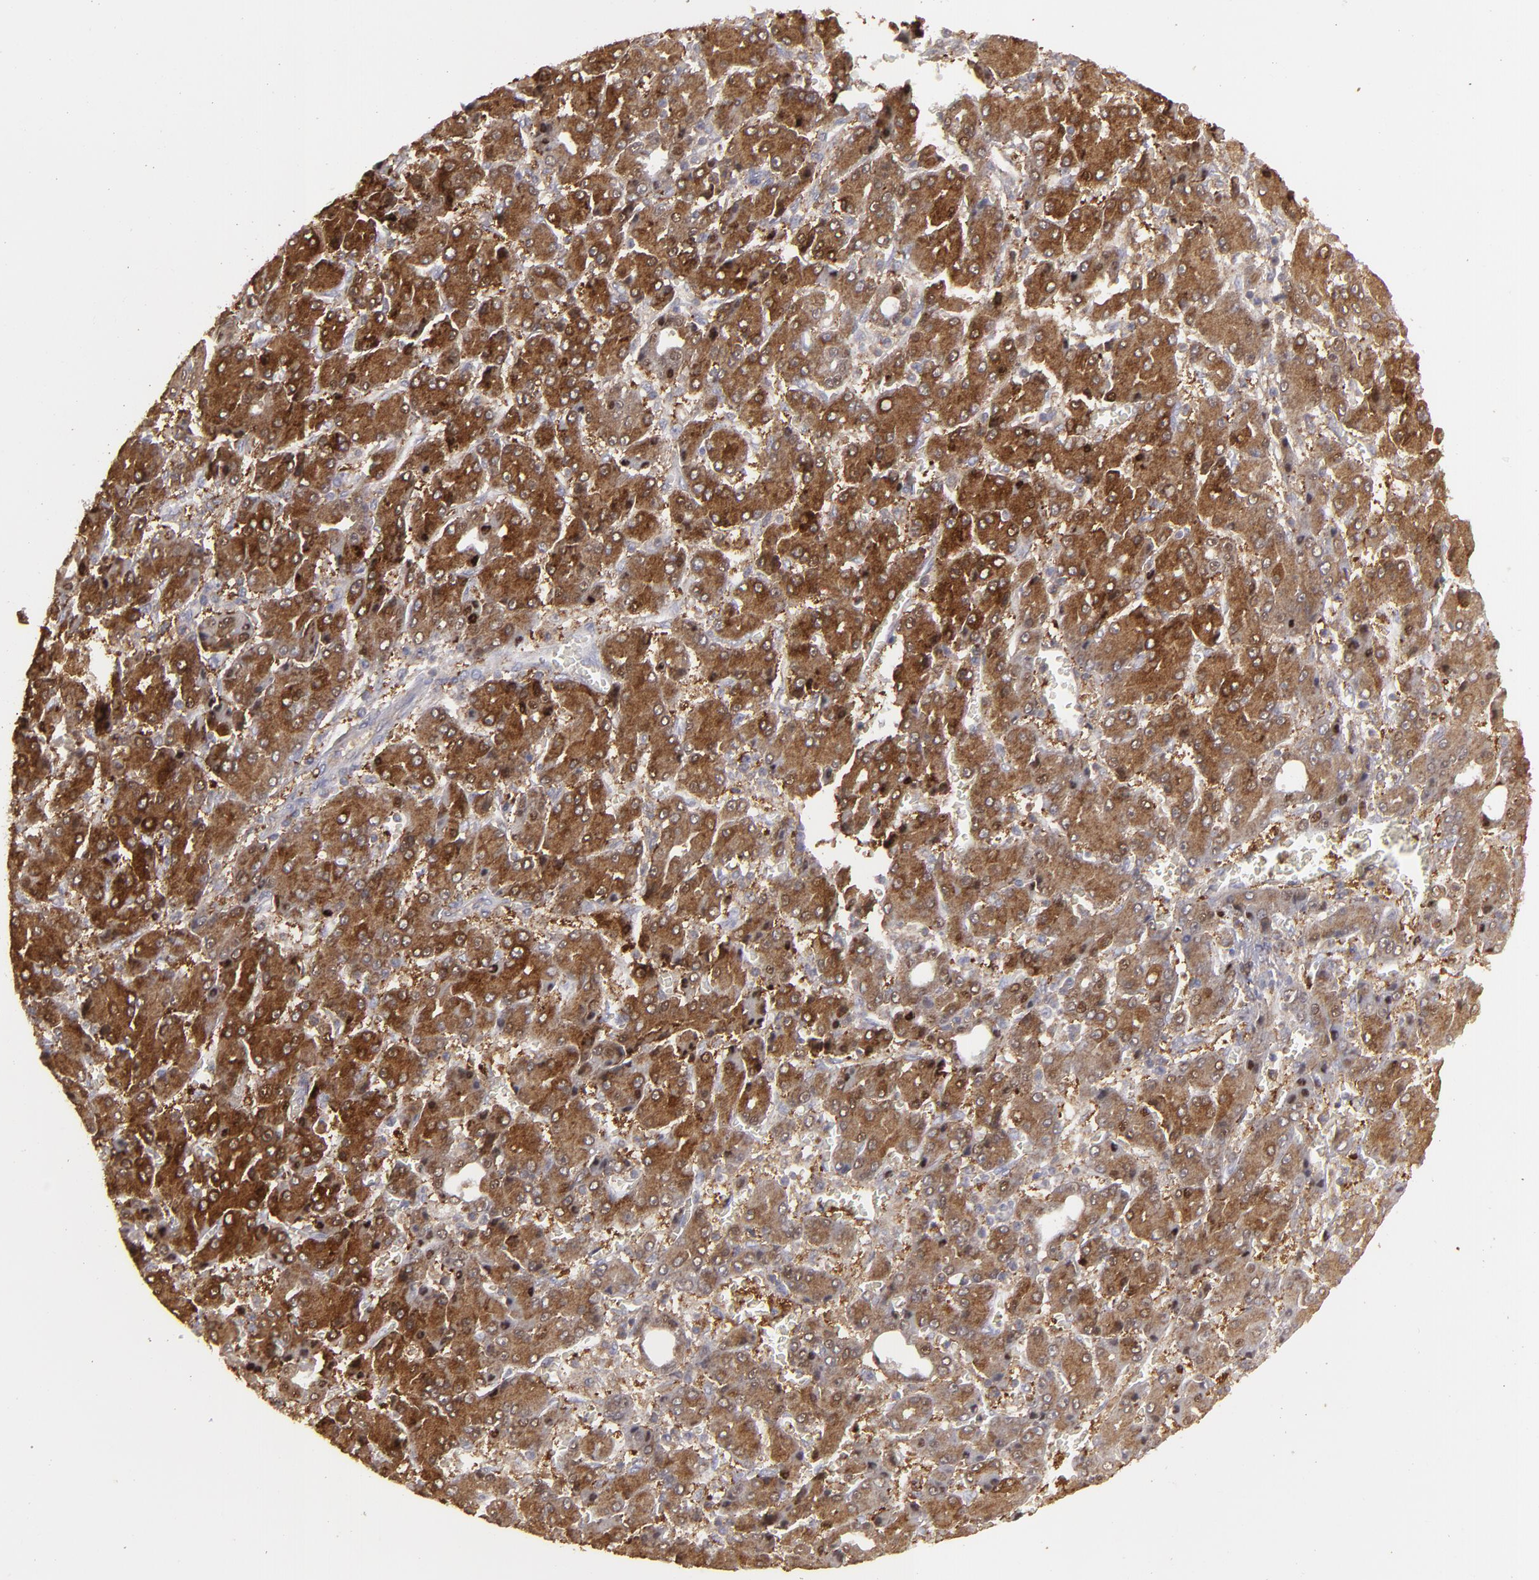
{"staining": {"intensity": "strong", "quantity": ">75%", "location": "cytoplasmic/membranous"}, "tissue": "liver cancer", "cell_type": "Tumor cells", "image_type": "cancer", "snomed": [{"axis": "morphology", "description": "Carcinoma, Hepatocellular, NOS"}, {"axis": "topography", "description": "Liver"}], "caption": "Immunohistochemical staining of liver cancer exhibits strong cytoplasmic/membranous protein positivity in about >75% of tumor cells.", "gene": "SEMA3G", "patient": {"sex": "male", "age": 69}}